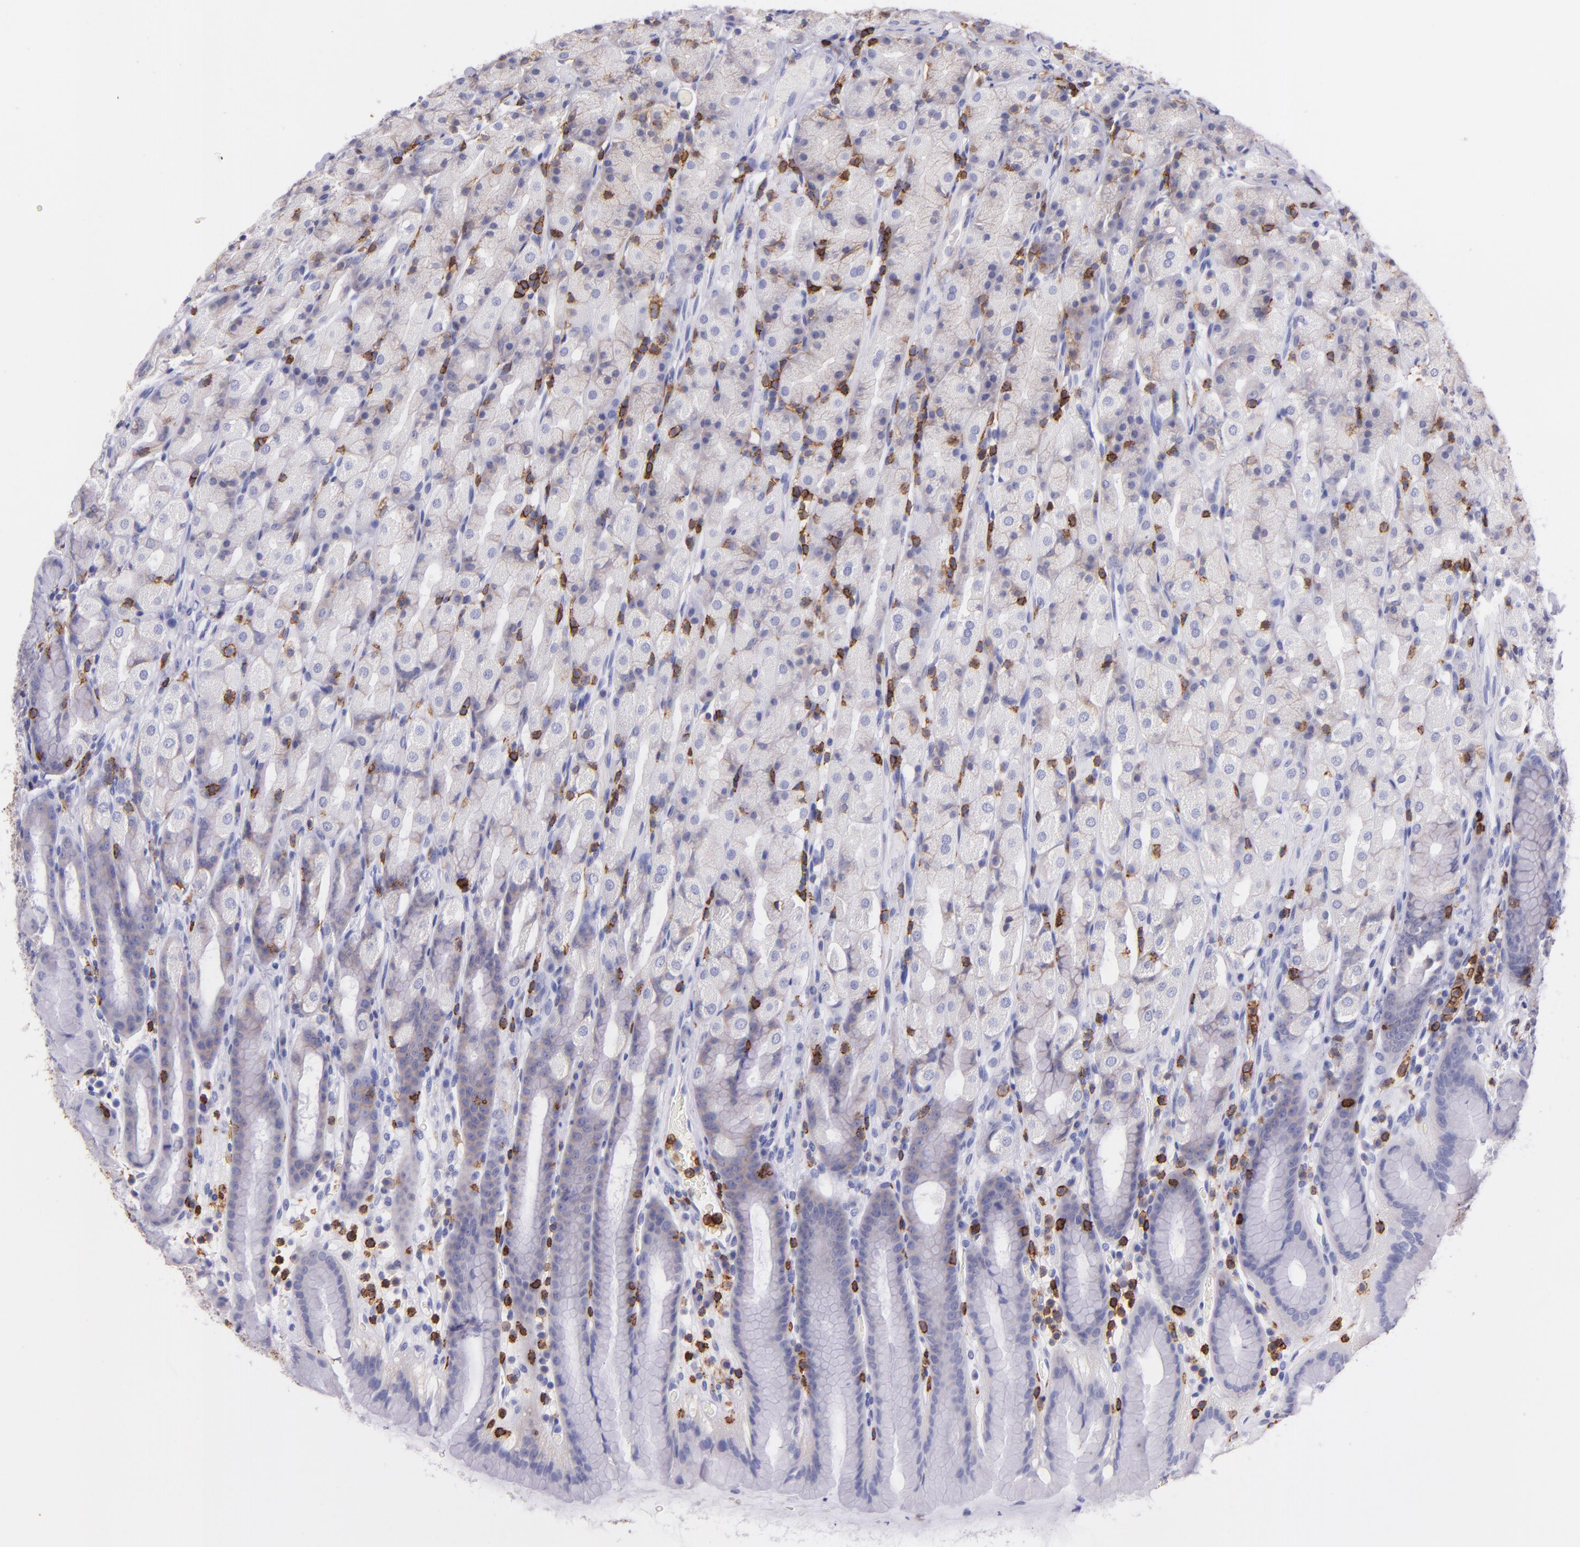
{"staining": {"intensity": "weak", "quantity": "<25%", "location": "cytoplasmic/membranous"}, "tissue": "stomach", "cell_type": "Glandular cells", "image_type": "normal", "snomed": [{"axis": "morphology", "description": "Normal tissue, NOS"}, {"axis": "topography", "description": "Stomach, upper"}], "caption": "Protein analysis of benign stomach reveals no significant staining in glandular cells.", "gene": "SPN", "patient": {"sex": "male", "age": 68}}